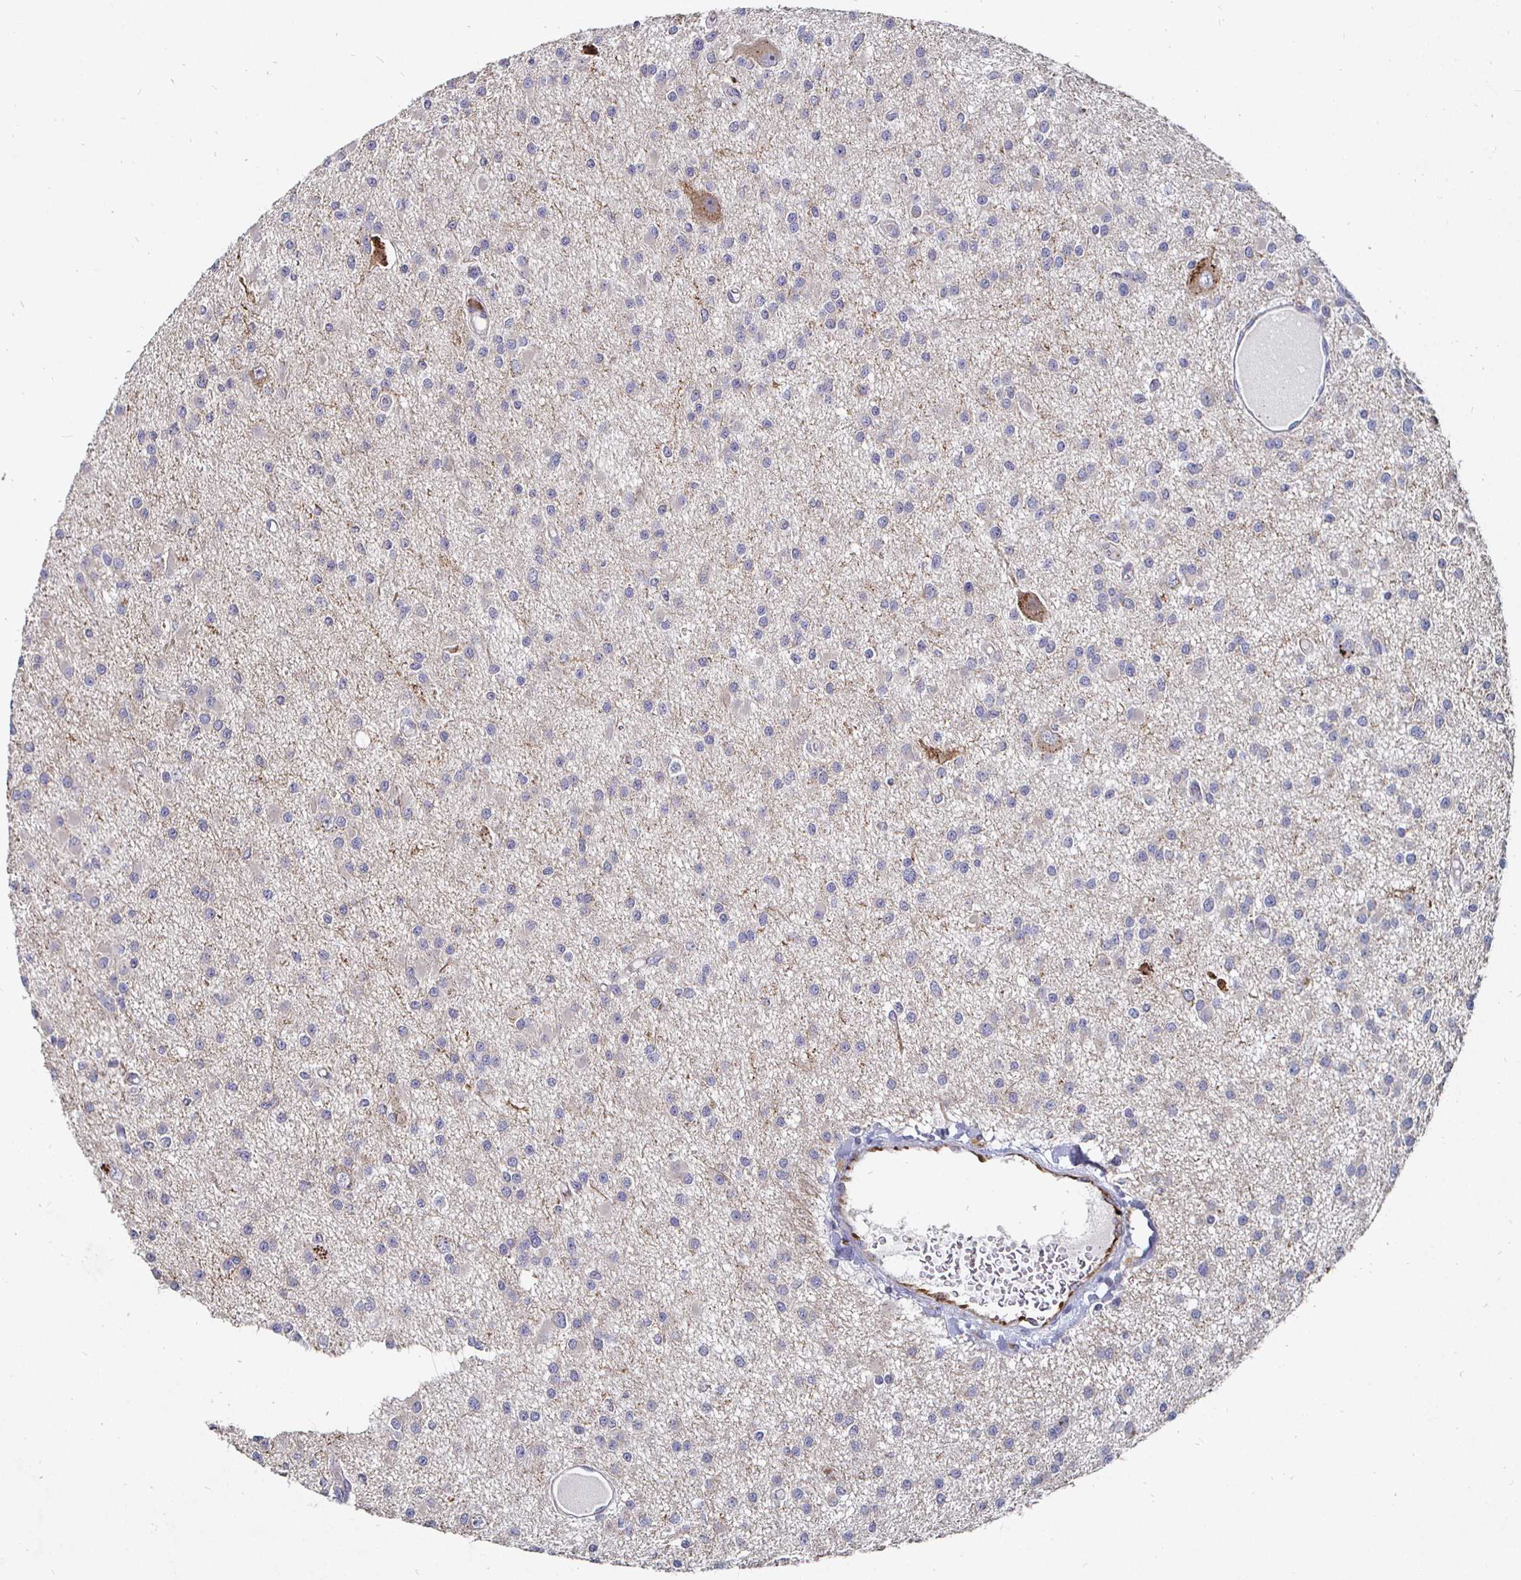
{"staining": {"intensity": "negative", "quantity": "none", "location": "none"}, "tissue": "glioma", "cell_type": "Tumor cells", "image_type": "cancer", "snomed": [{"axis": "morphology", "description": "Glioma, malignant, High grade"}, {"axis": "topography", "description": "Brain"}], "caption": "Image shows no significant protein expression in tumor cells of glioma.", "gene": "NRSN1", "patient": {"sex": "male", "age": 54}}